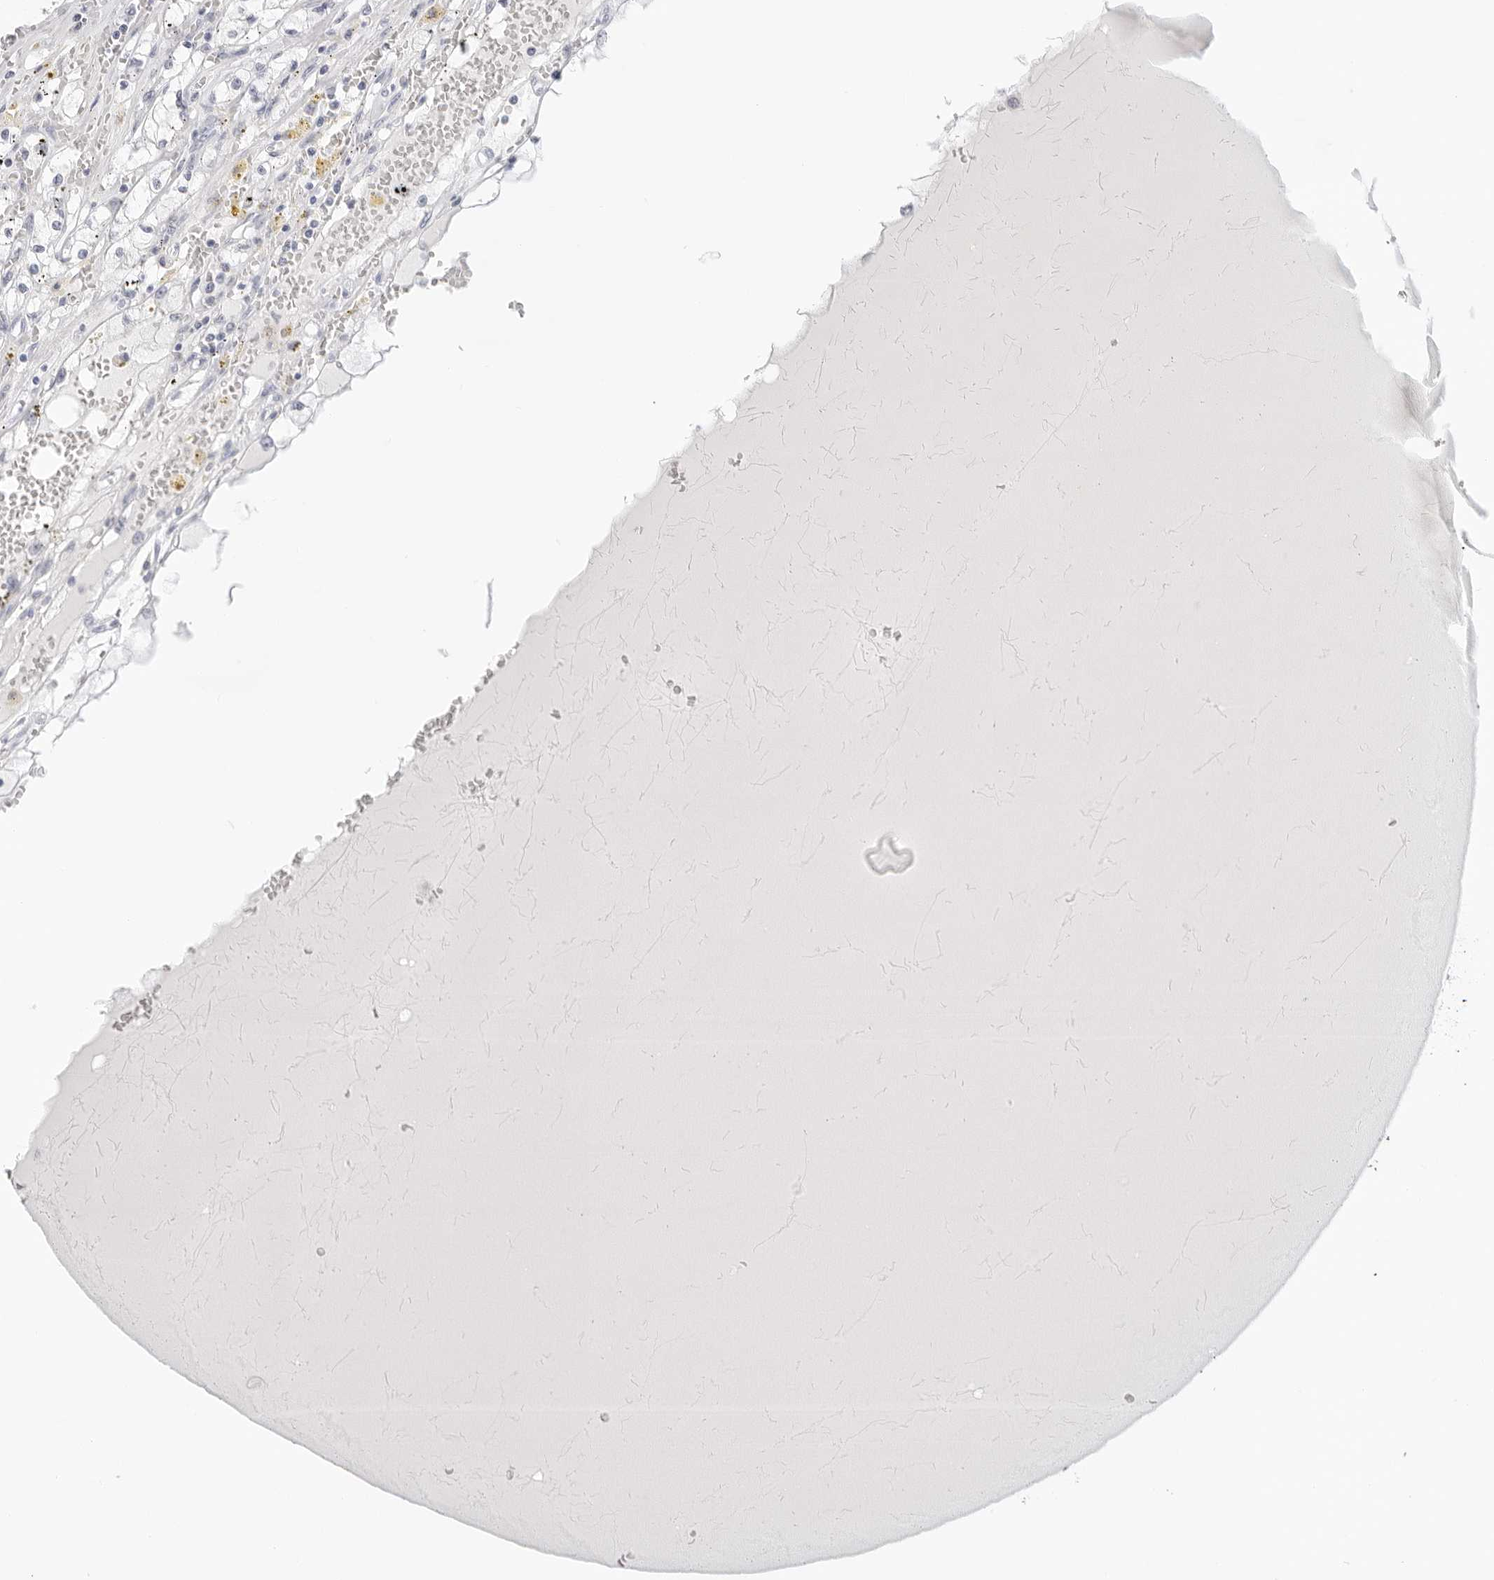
{"staining": {"intensity": "negative", "quantity": "none", "location": "none"}, "tissue": "renal cancer", "cell_type": "Tumor cells", "image_type": "cancer", "snomed": [{"axis": "morphology", "description": "Adenocarcinoma, NOS"}, {"axis": "topography", "description": "Kidney"}], "caption": "Adenocarcinoma (renal) was stained to show a protein in brown. There is no significant expression in tumor cells.", "gene": "AGMAT", "patient": {"sex": "male", "age": 56}}